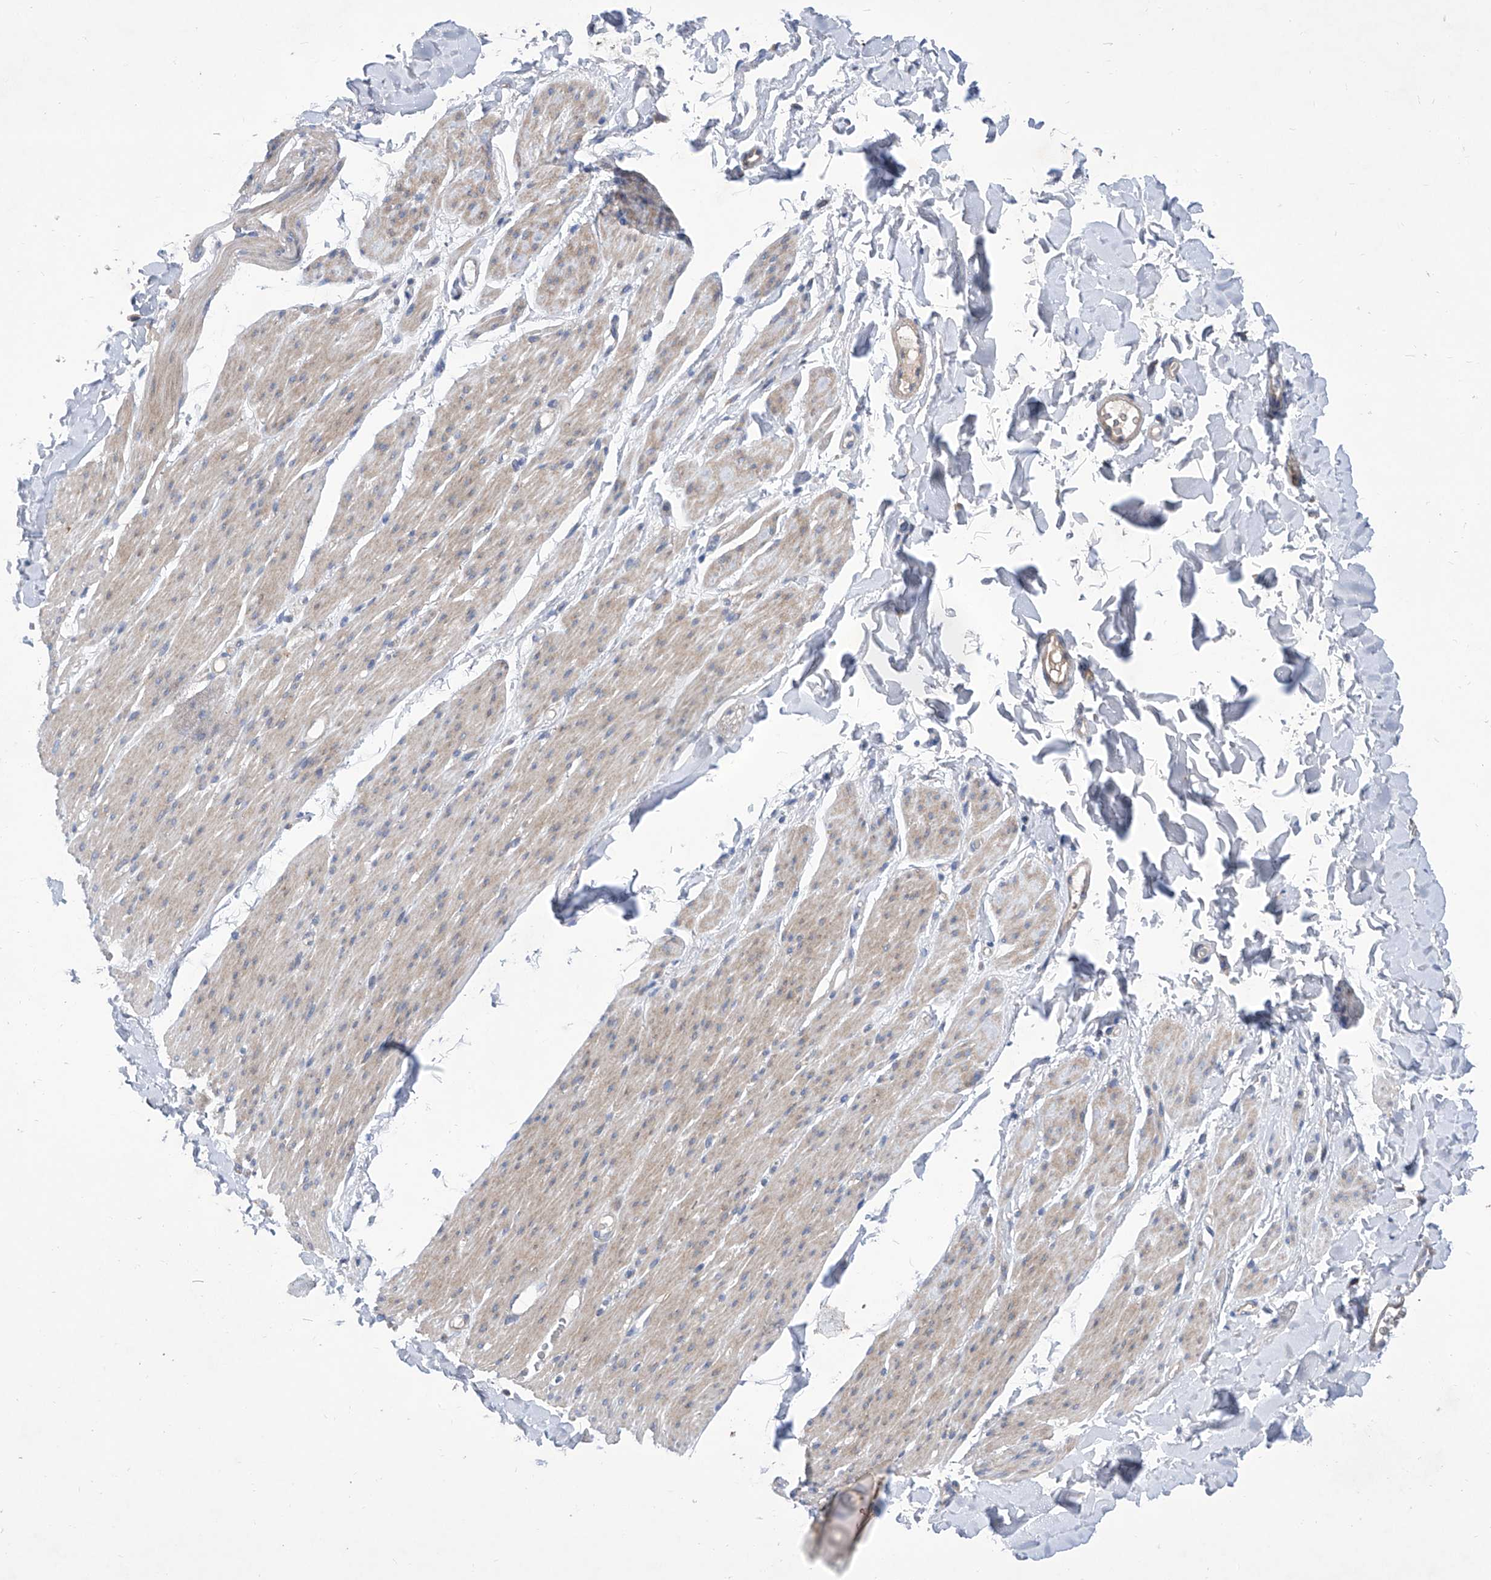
{"staining": {"intensity": "weak", "quantity": ">75%", "location": "cytoplasmic/membranous"}, "tissue": "smooth muscle", "cell_type": "Smooth muscle cells", "image_type": "normal", "snomed": [{"axis": "morphology", "description": "Normal tissue, NOS"}, {"axis": "topography", "description": "Colon"}, {"axis": "topography", "description": "Peripheral nerve tissue"}], "caption": "Immunohistochemical staining of unremarkable smooth muscle displays weak cytoplasmic/membranous protein staining in about >75% of smooth muscle cells.", "gene": "SRBD1", "patient": {"sex": "female", "age": 61}}